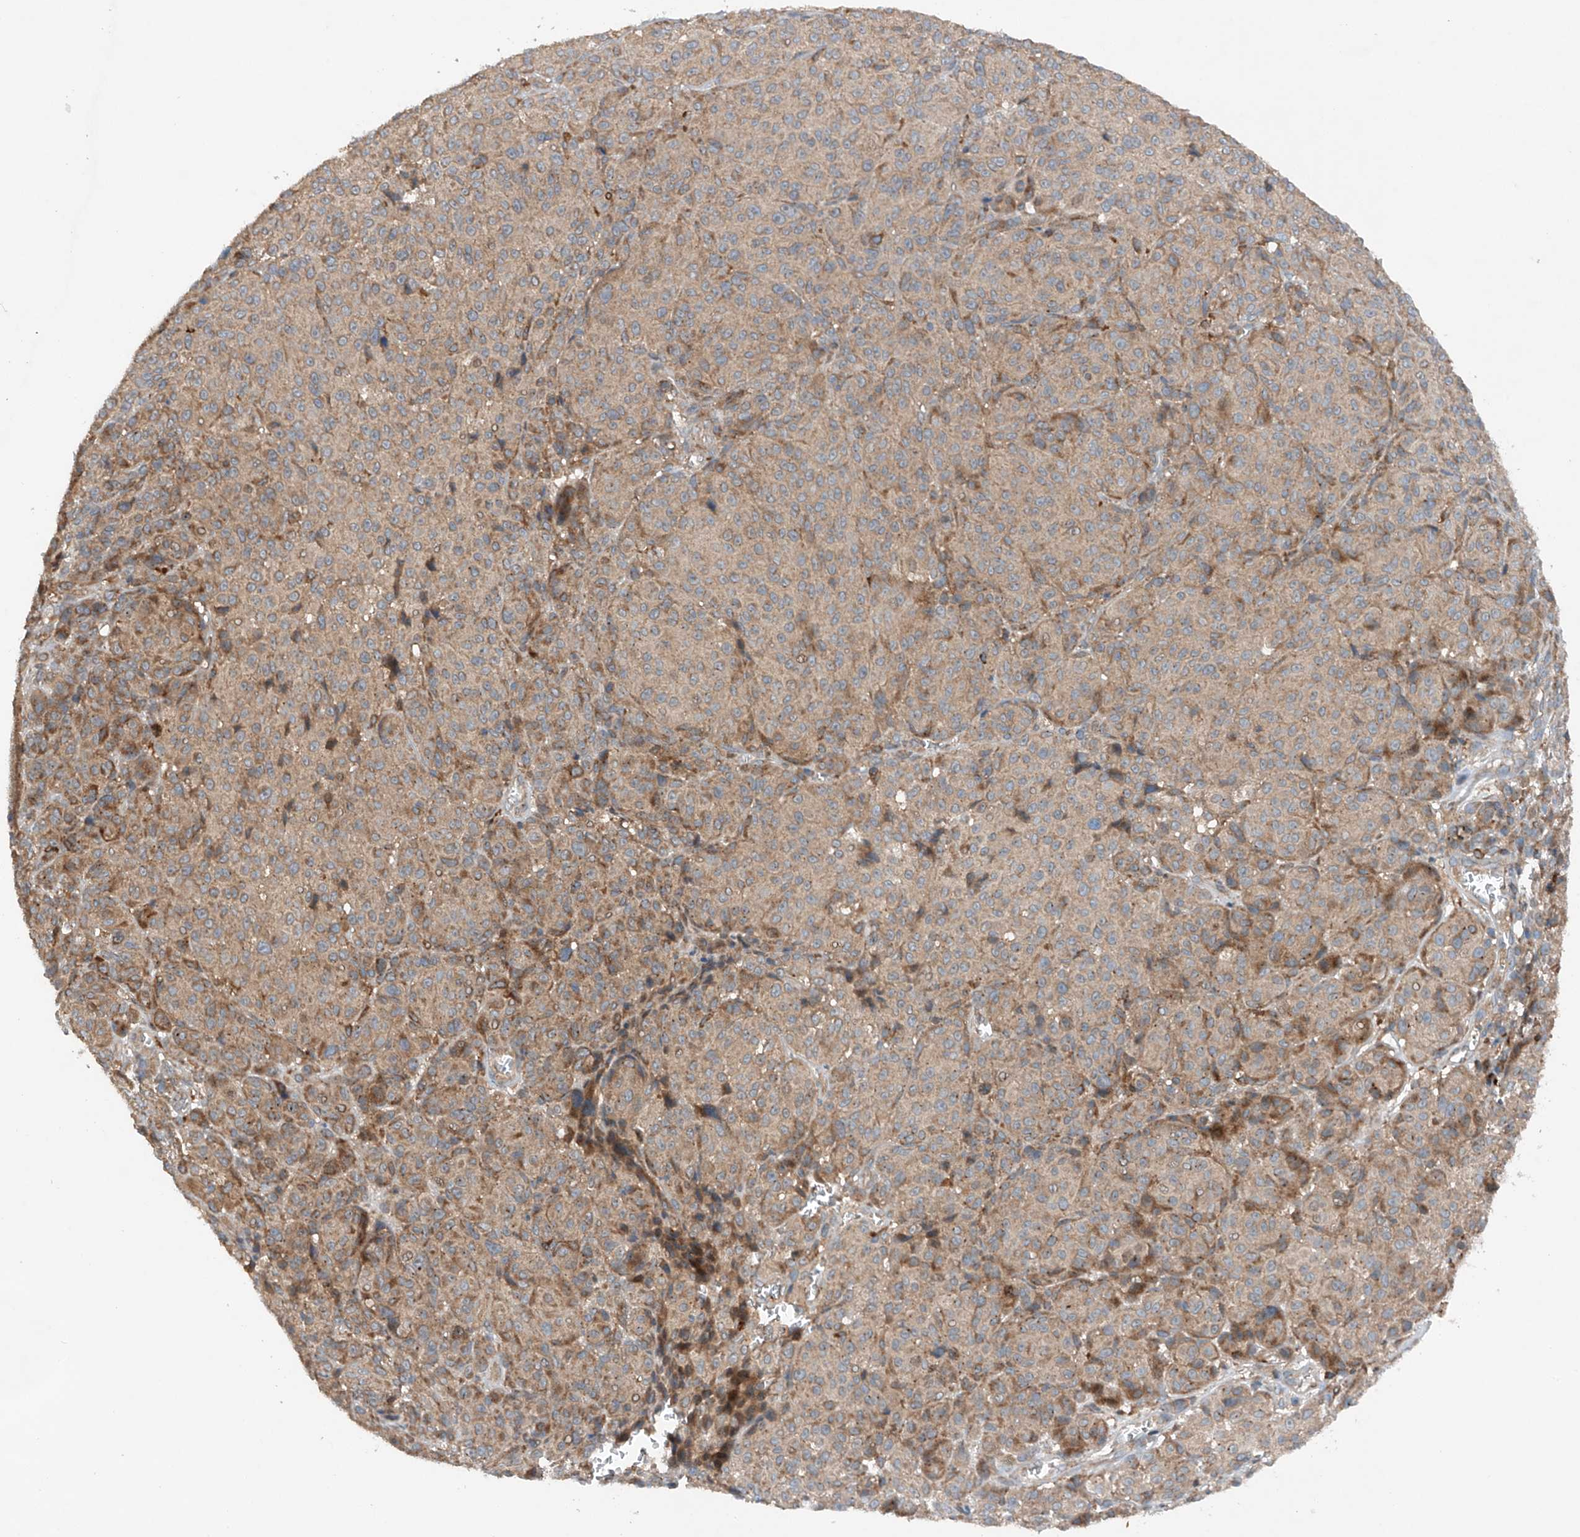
{"staining": {"intensity": "weak", "quantity": ">75%", "location": "cytoplasmic/membranous"}, "tissue": "melanoma", "cell_type": "Tumor cells", "image_type": "cancer", "snomed": [{"axis": "morphology", "description": "Malignant melanoma, NOS"}, {"axis": "topography", "description": "Skin"}], "caption": "Immunohistochemistry histopathology image of neoplastic tissue: melanoma stained using immunohistochemistry (IHC) shows low levels of weak protein expression localized specifically in the cytoplasmic/membranous of tumor cells, appearing as a cytoplasmic/membranous brown color.", "gene": "CEP85L", "patient": {"sex": "male", "age": 73}}